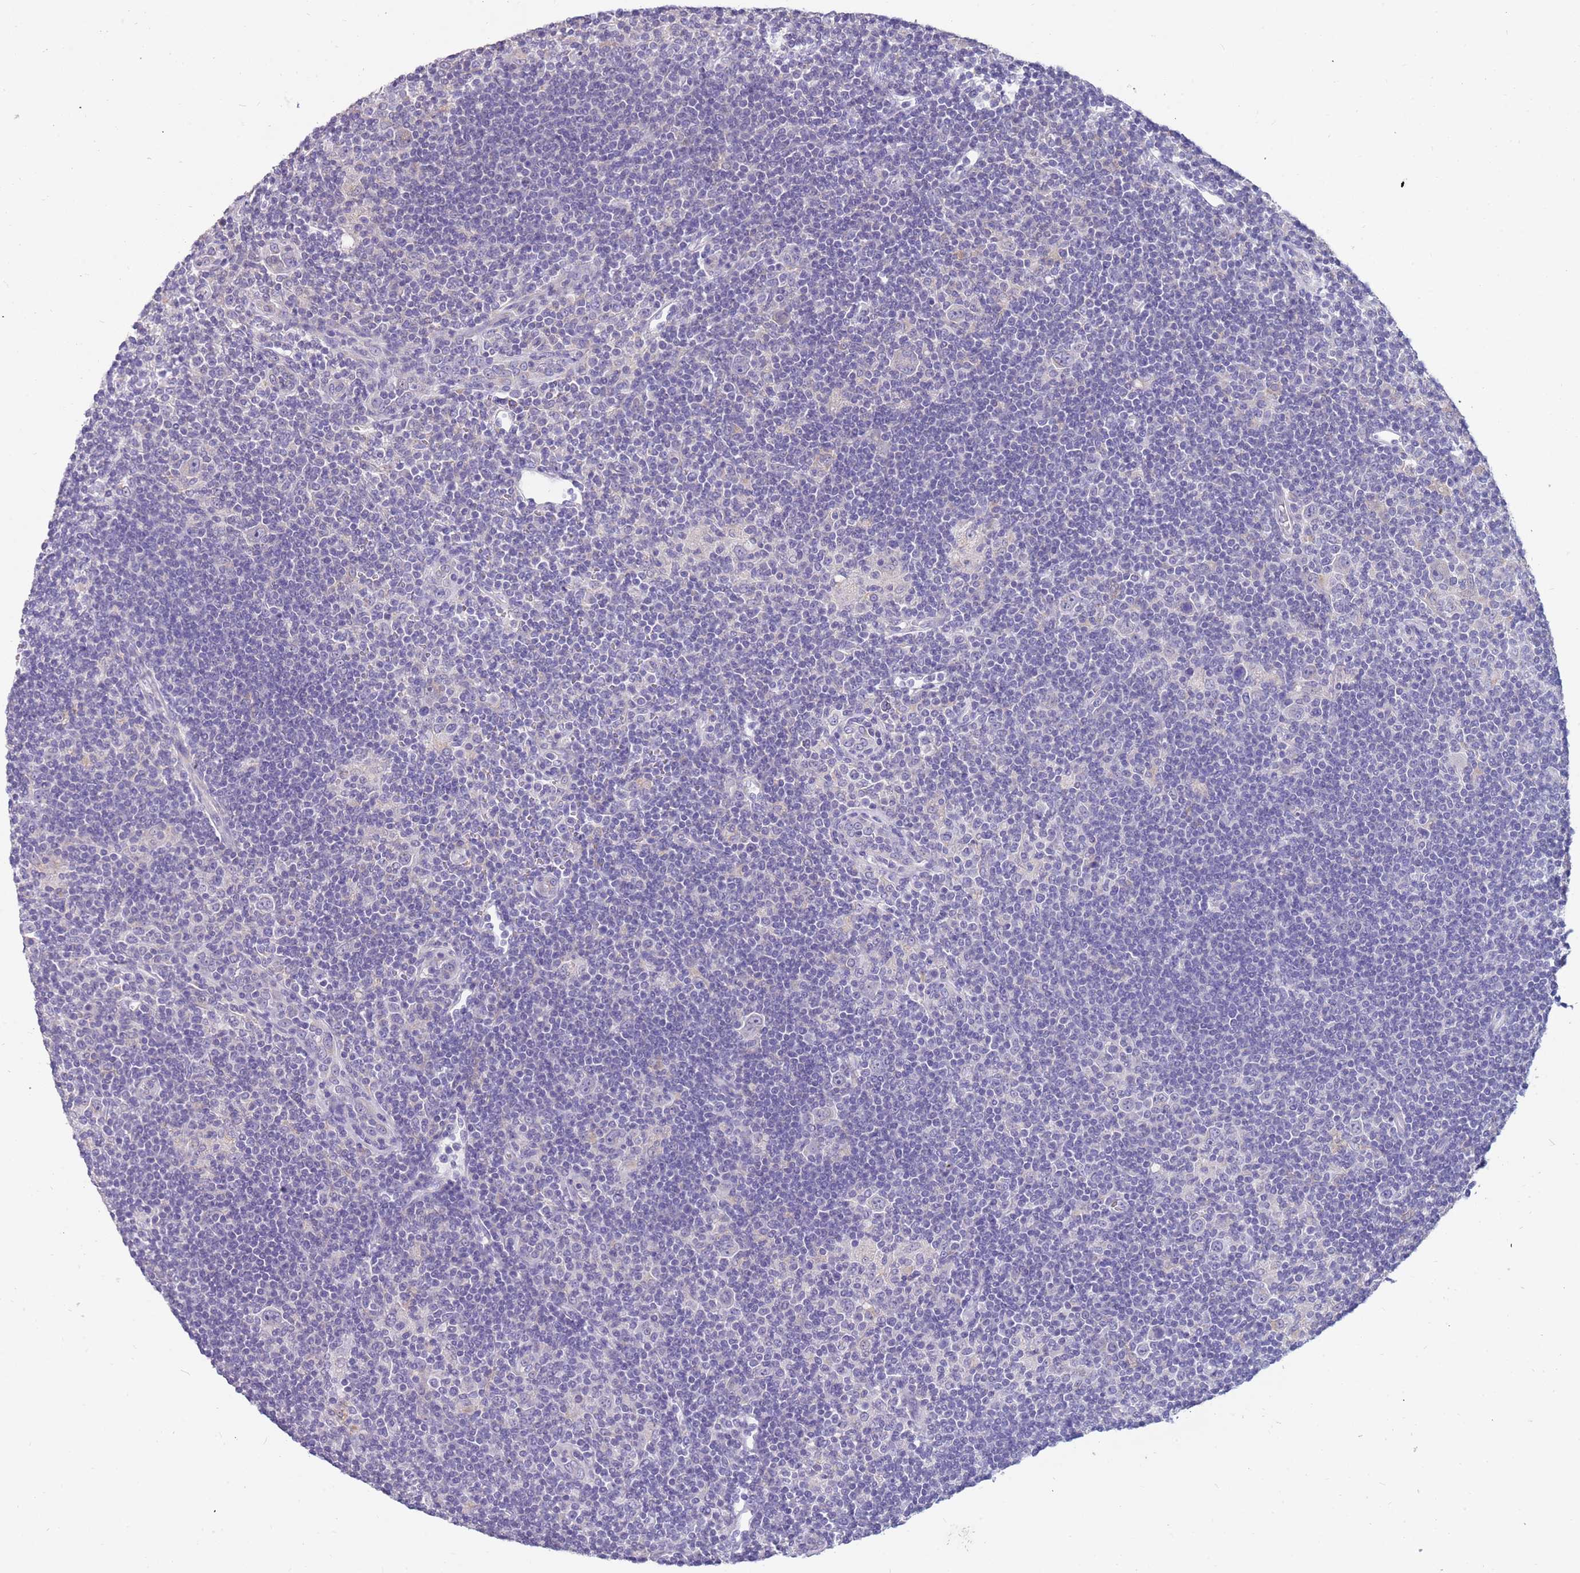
{"staining": {"intensity": "negative", "quantity": "none", "location": "none"}, "tissue": "lymphoma", "cell_type": "Tumor cells", "image_type": "cancer", "snomed": [{"axis": "morphology", "description": "Hodgkin's disease, NOS"}, {"axis": "topography", "description": "Lymph node"}], "caption": "Photomicrograph shows no significant protein staining in tumor cells of Hodgkin's disease.", "gene": "RHCG", "patient": {"sex": "female", "age": 57}}